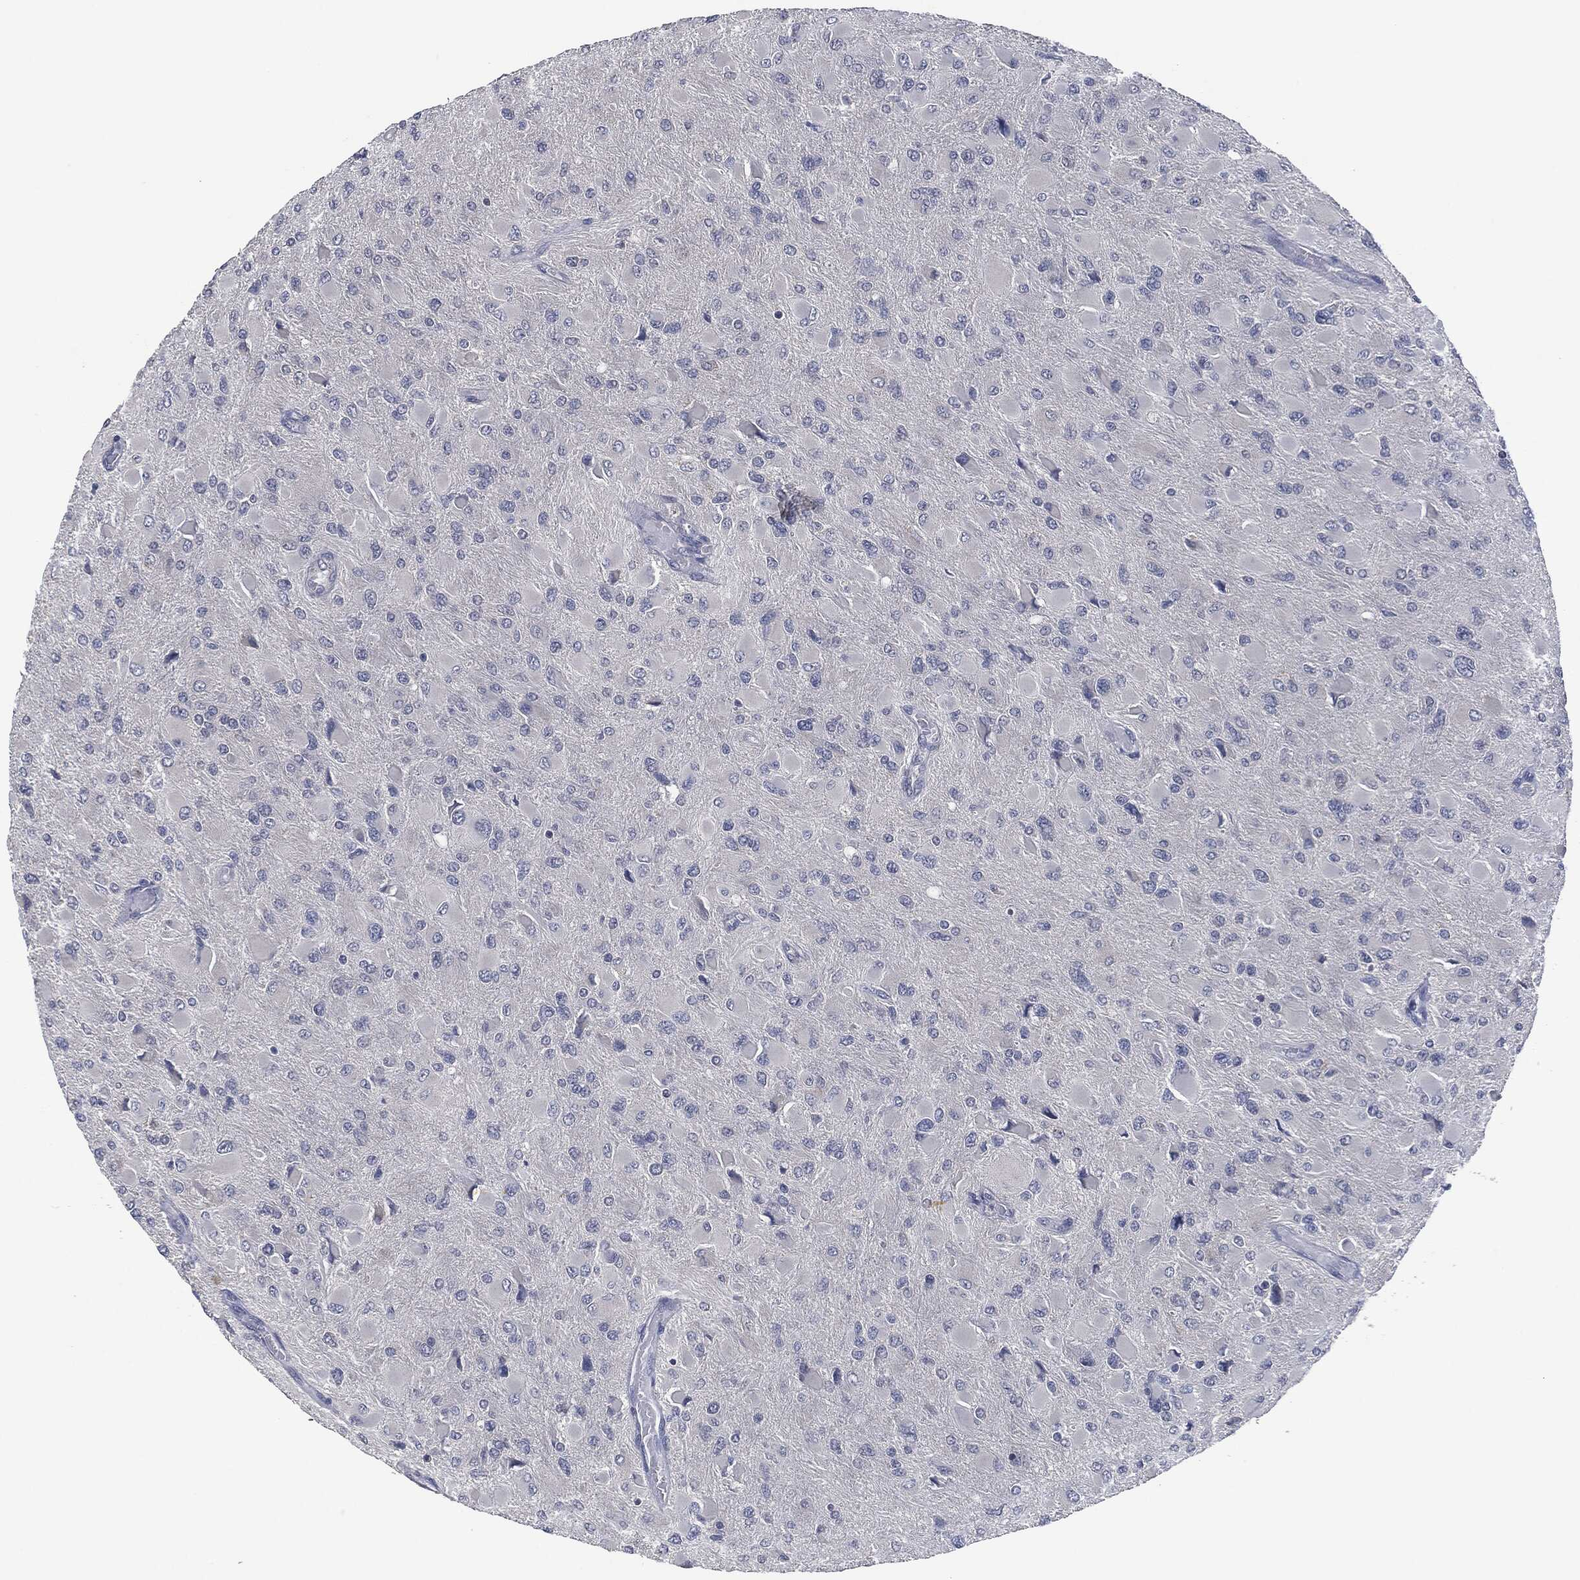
{"staining": {"intensity": "negative", "quantity": "none", "location": "none"}, "tissue": "glioma", "cell_type": "Tumor cells", "image_type": "cancer", "snomed": [{"axis": "morphology", "description": "Glioma, malignant, High grade"}, {"axis": "topography", "description": "Cerebral cortex"}], "caption": "Tumor cells are negative for brown protein staining in malignant high-grade glioma.", "gene": "IL1RN", "patient": {"sex": "female", "age": 36}}